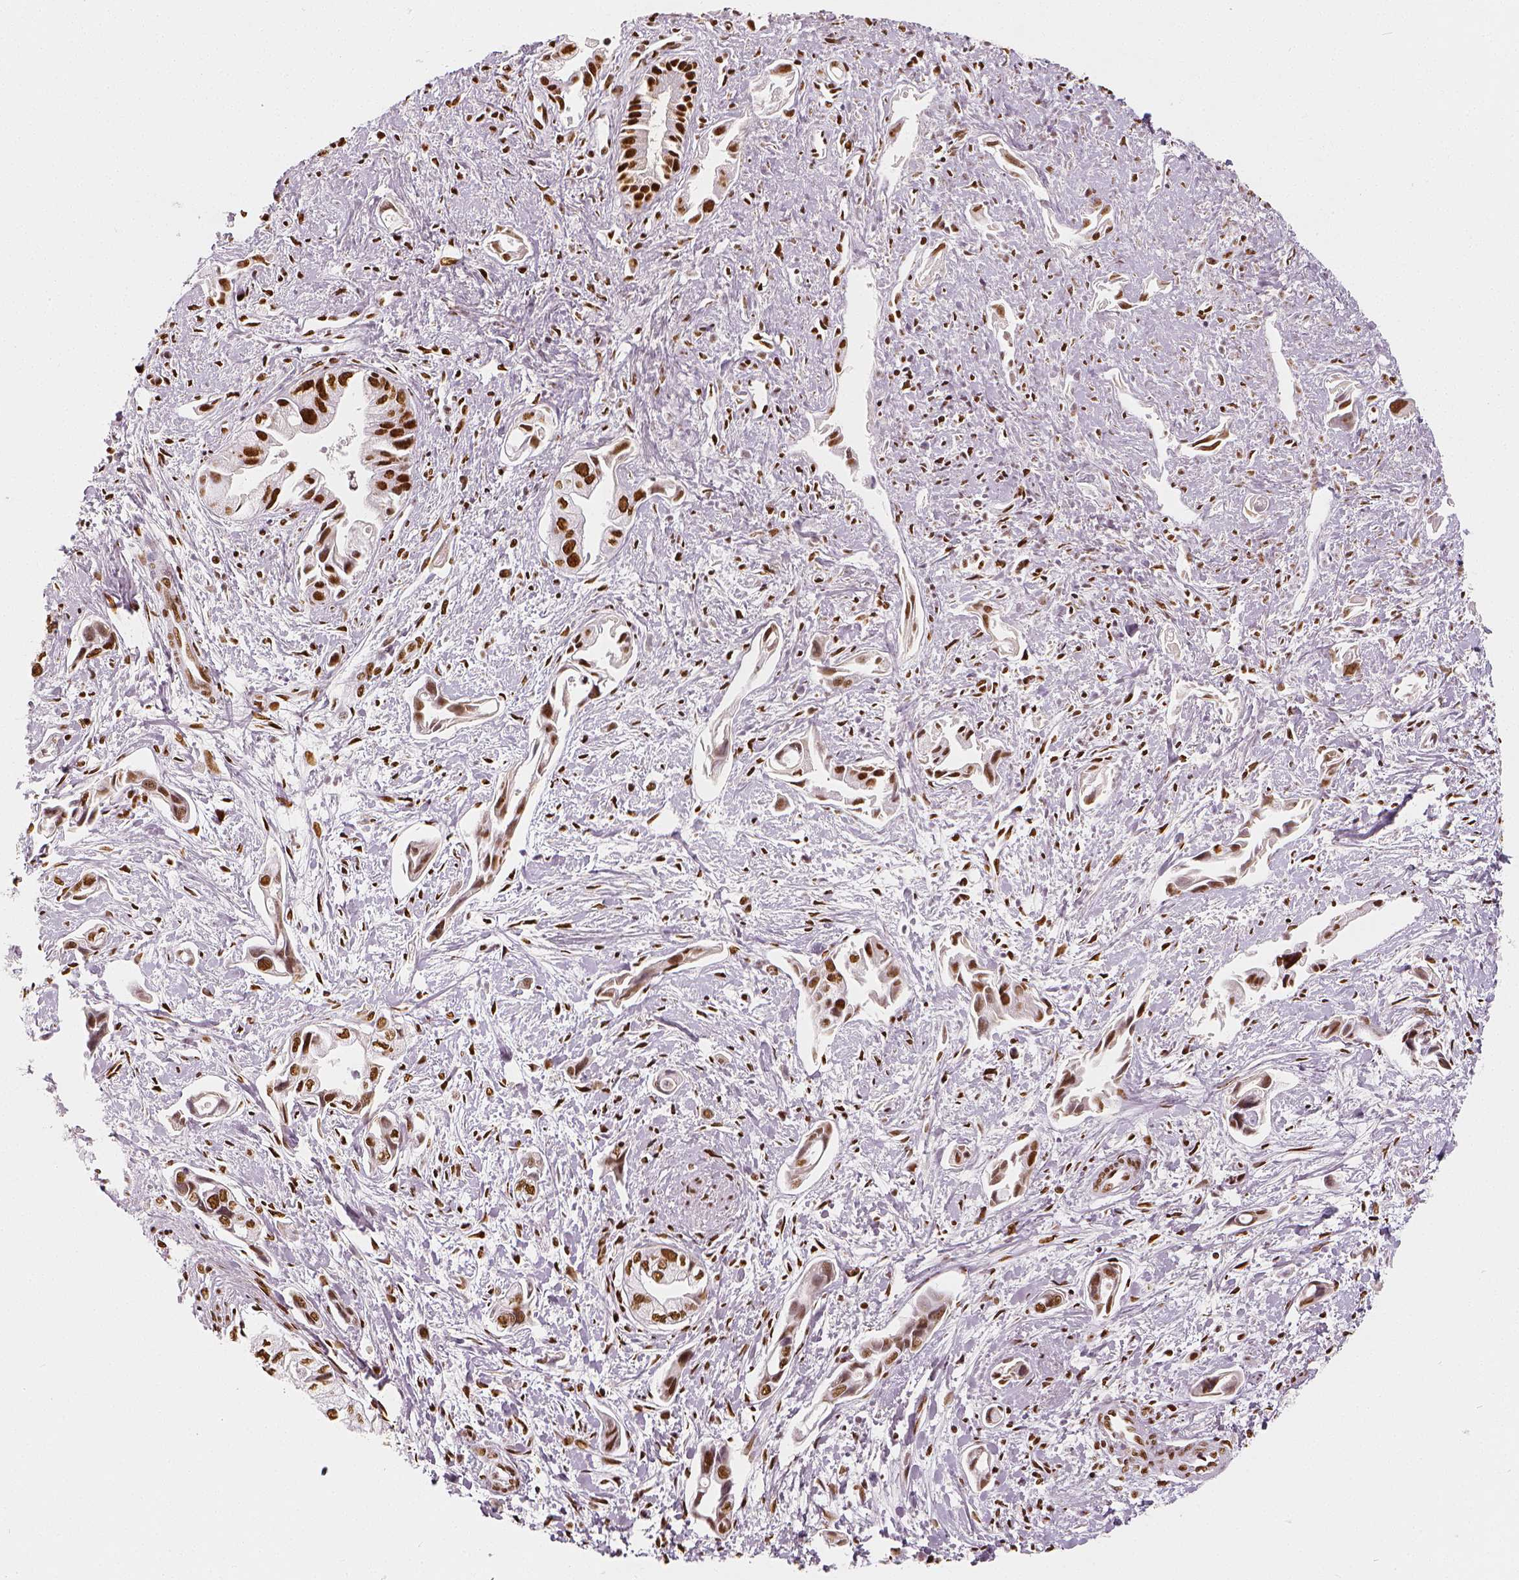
{"staining": {"intensity": "strong", "quantity": ">75%", "location": "nuclear"}, "tissue": "pancreatic cancer", "cell_type": "Tumor cells", "image_type": "cancer", "snomed": [{"axis": "morphology", "description": "Adenocarcinoma, NOS"}, {"axis": "topography", "description": "Pancreas"}], "caption": "Strong nuclear expression is identified in about >75% of tumor cells in adenocarcinoma (pancreatic).", "gene": "KDM5B", "patient": {"sex": "female", "age": 61}}